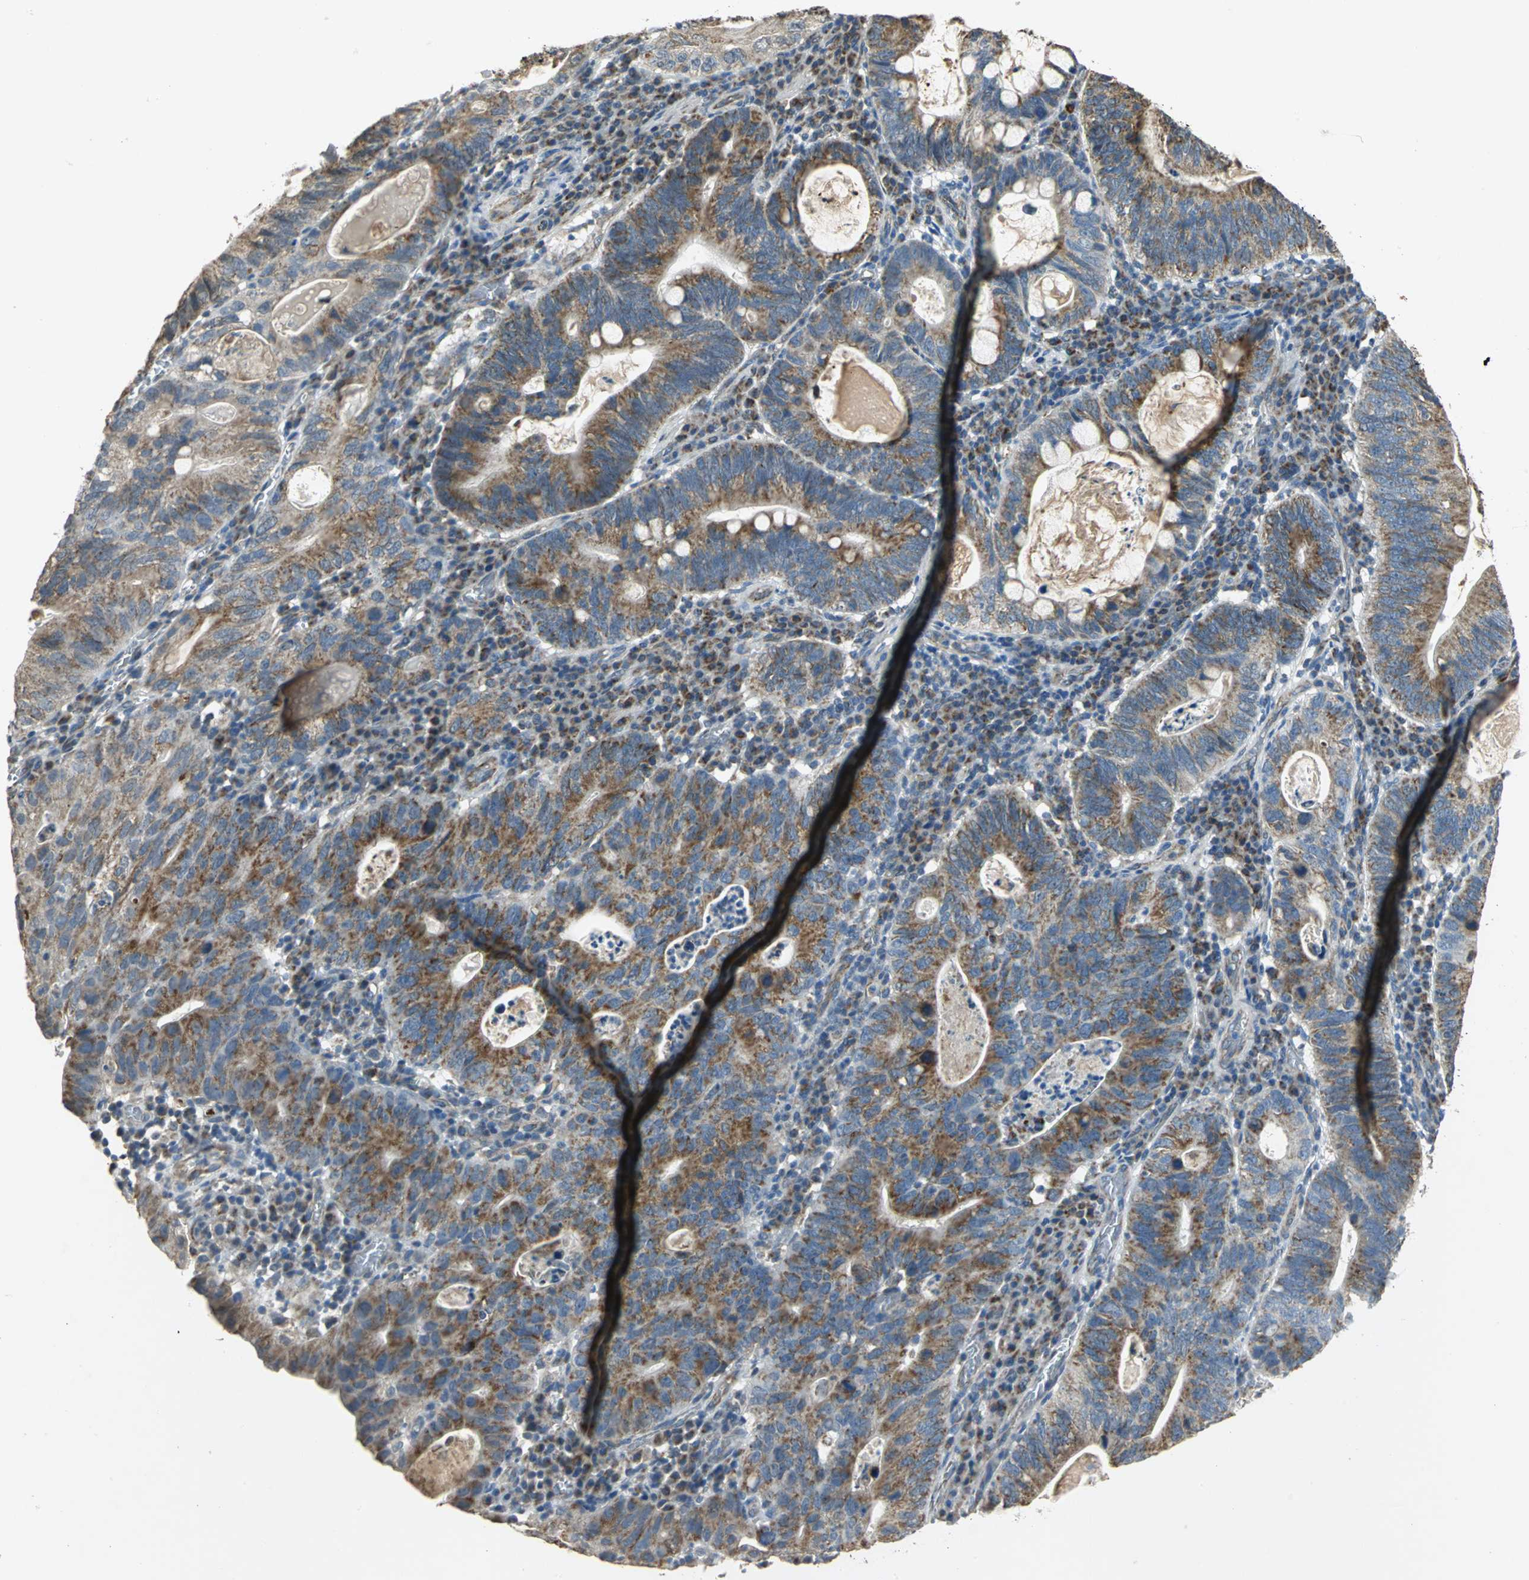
{"staining": {"intensity": "strong", "quantity": ">75%", "location": "cytoplasmic/membranous"}, "tissue": "stomach cancer", "cell_type": "Tumor cells", "image_type": "cancer", "snomed": [{"axis": "morphology", "description": "Adenocarcinoma, NOS"}, {"axis": "topography", "description": "Stomach"}], "caption": "A brown stain shows strong cytoplasmic/membranous staining of a protein in human adenocarcinoma (stomach) tumor cells.", "gene": "NDUFB5", "patient": {"sex": "male", "age": 59}}